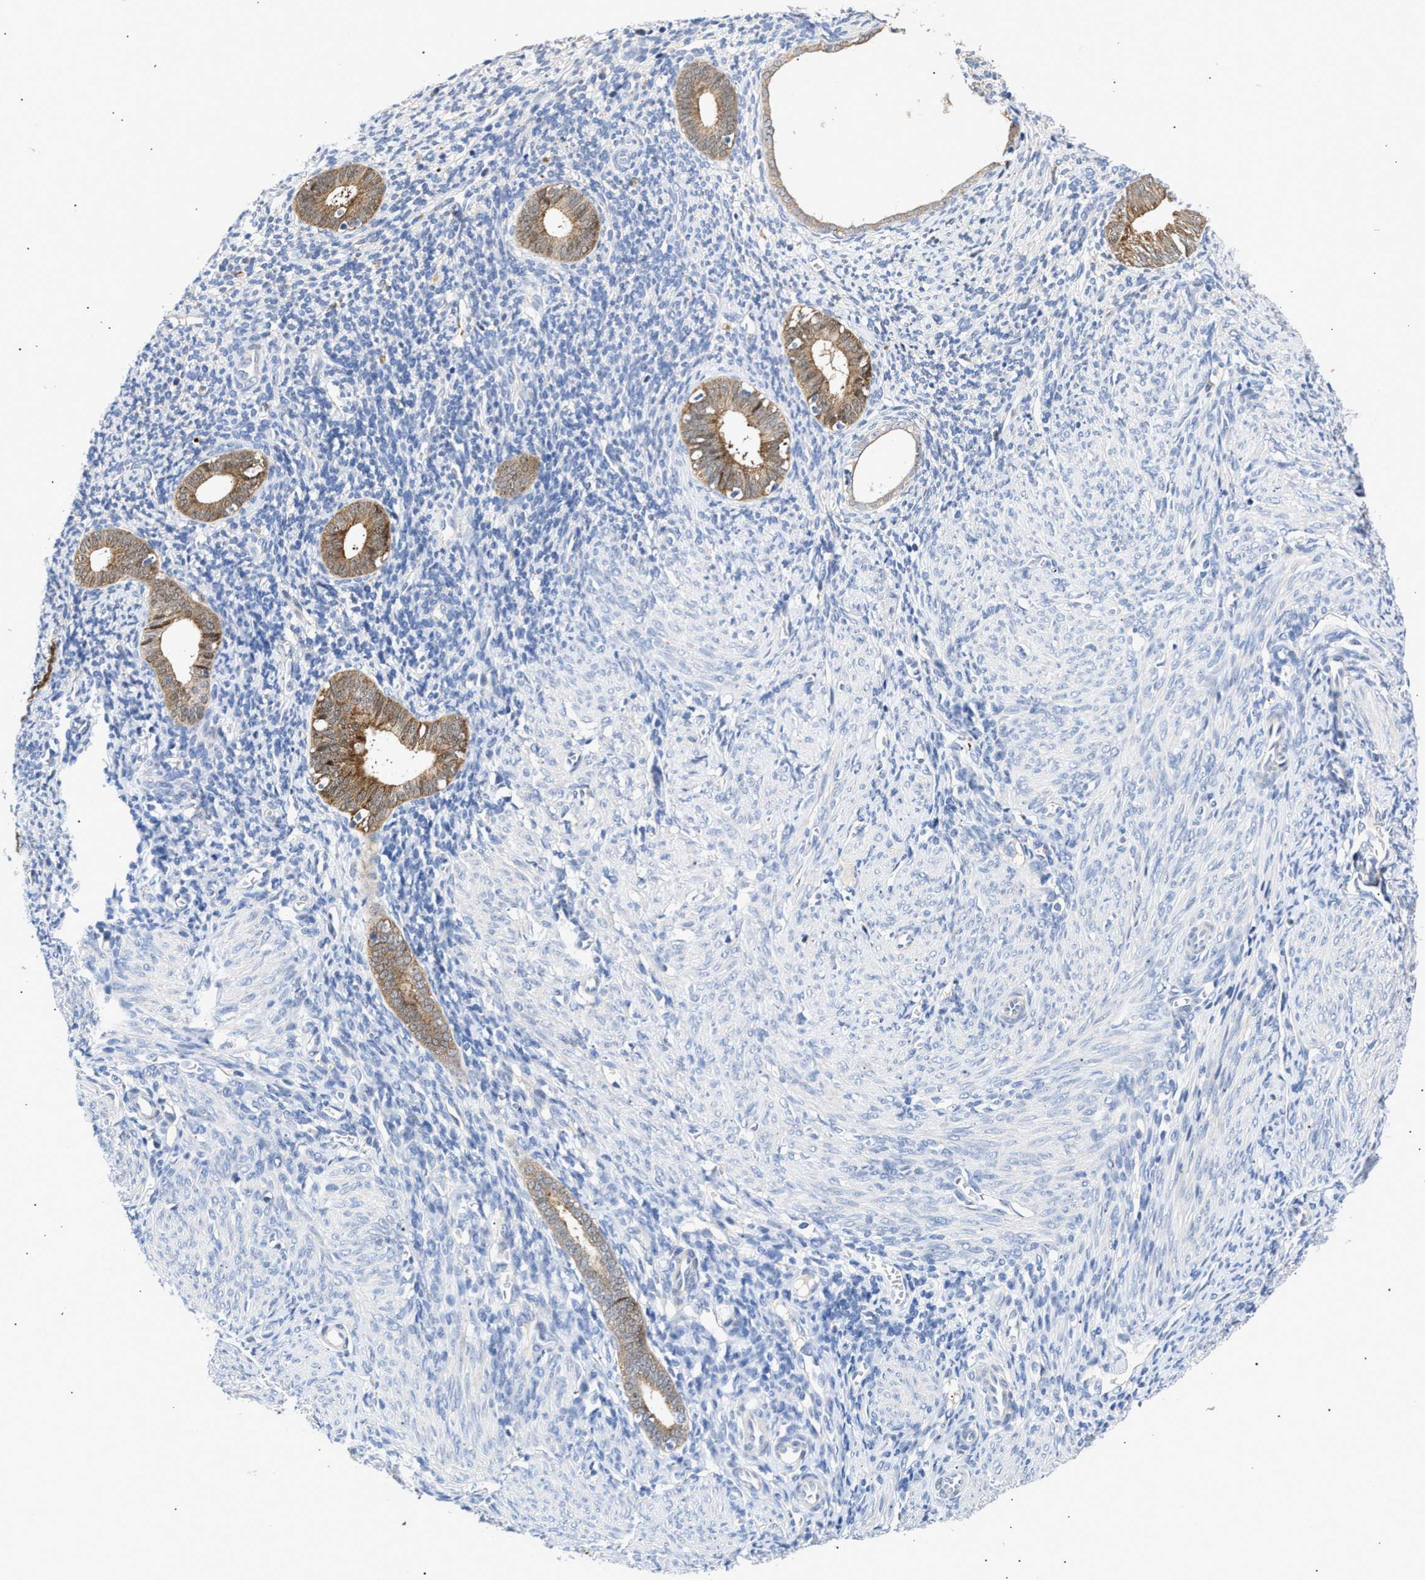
{"staining": {"intensity": "negative", "quantity": "none", "location": "none"}, "tissue": "endometrium", "cell_type": "Cells in endometrial stroma", "image_type": "normal", "snomed": [{"axis": "morphology", "description": "Normal tissue, NOS"}, {"axis": "morphology", "description": "Adenocarcinoma, NOS"}, {"axis": "topography", "description": "Endometrium"}], "caption": "Immunohistochemistry of normal human endometrium exhibits no positivity in cells in endometrial stroma. The staining is performed using DAB brown chromogen with nuclei counter-stained in using hematoxylin.", "gene": "CCDC146", "patient": {"sex": "female", "age": 57}}